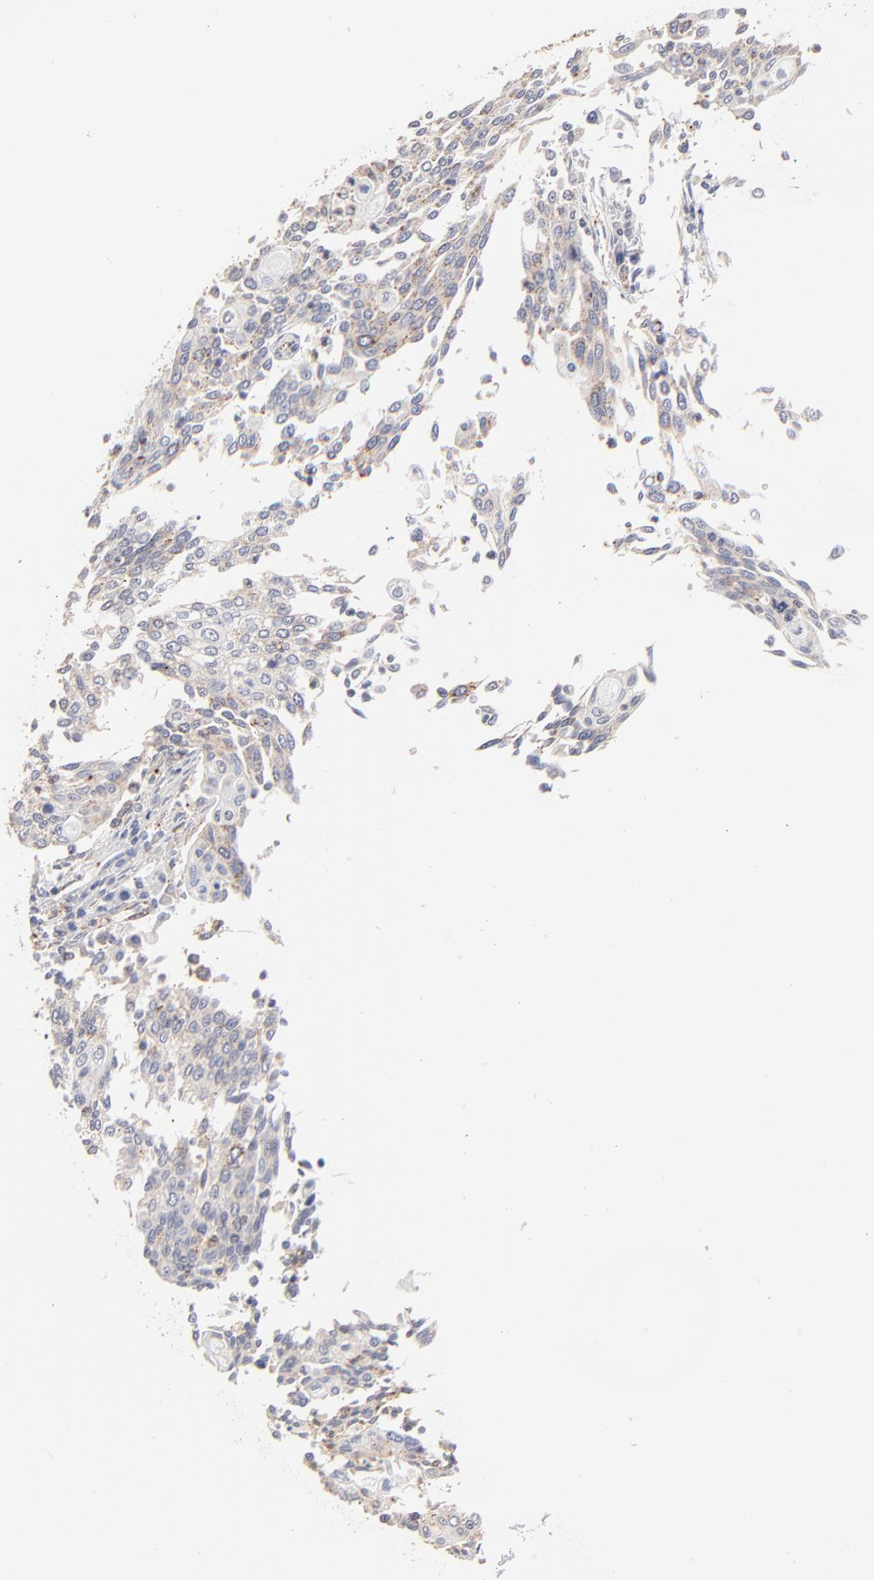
{"staining": {"intensity": "weak", "quantity": ">75%", "location": "cytoplasmic/membranous"}, "tissue": "cervical cancer", "cell_type": "Tumor cells", "image_type": "cancer", "snomed": [{"axis": "morphology", "description": "Squamous cell carcinoma, NOS"}, {"axis": "topography", "description": "Cervix"}], "caption": "This micrograph exhibits IHC staining of squamous cell carcinoma (cervical), with low weak cytoplasmic/membranous positivity in approximately >75% of tumor cells.", "gene": "IVNS1ABP", "patient": {"sex": "female", "age": 40}}